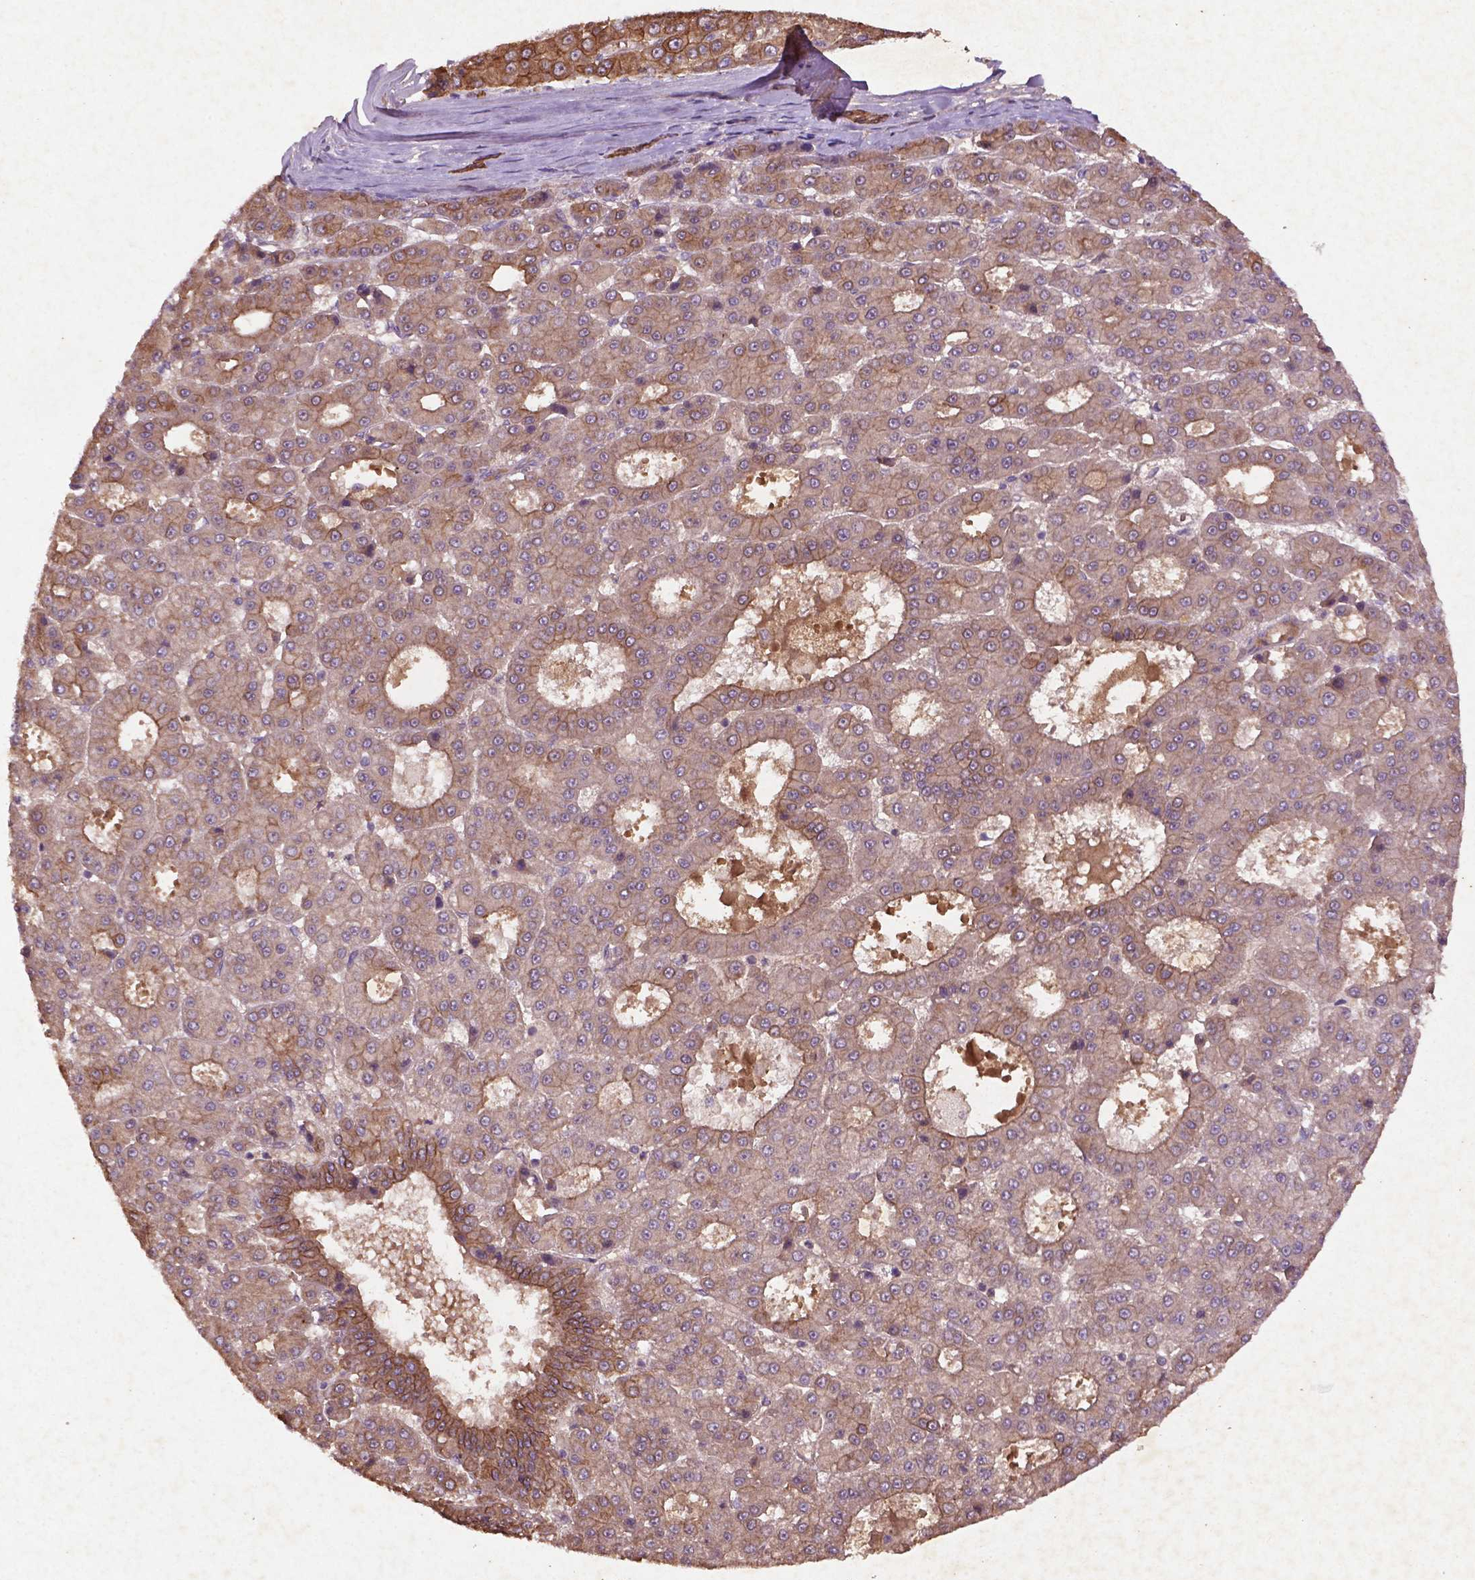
{"staining": {"intensity": "moderate", "quantity": ">75%", "location": "cytoplasmic/membranous"}, "tissue": "liver cancer", "cell_type": "Tumor cells", "image_type": "cancer", "snomed": [{"axis": "morphology", "description": "Carcinoma, Hepatocellular, NOS"}, {"axis": "topography", "description": "Liver"}], "caption": "Immunohistochemistry (DAB) staining of human liver hepatocellular carcinoma displays moderate cytoplasmic/membranous protein expression in approximately >75% of tumor cells.", "gene": "COQ2", "patient": {"sex": "male", "age": 70}}